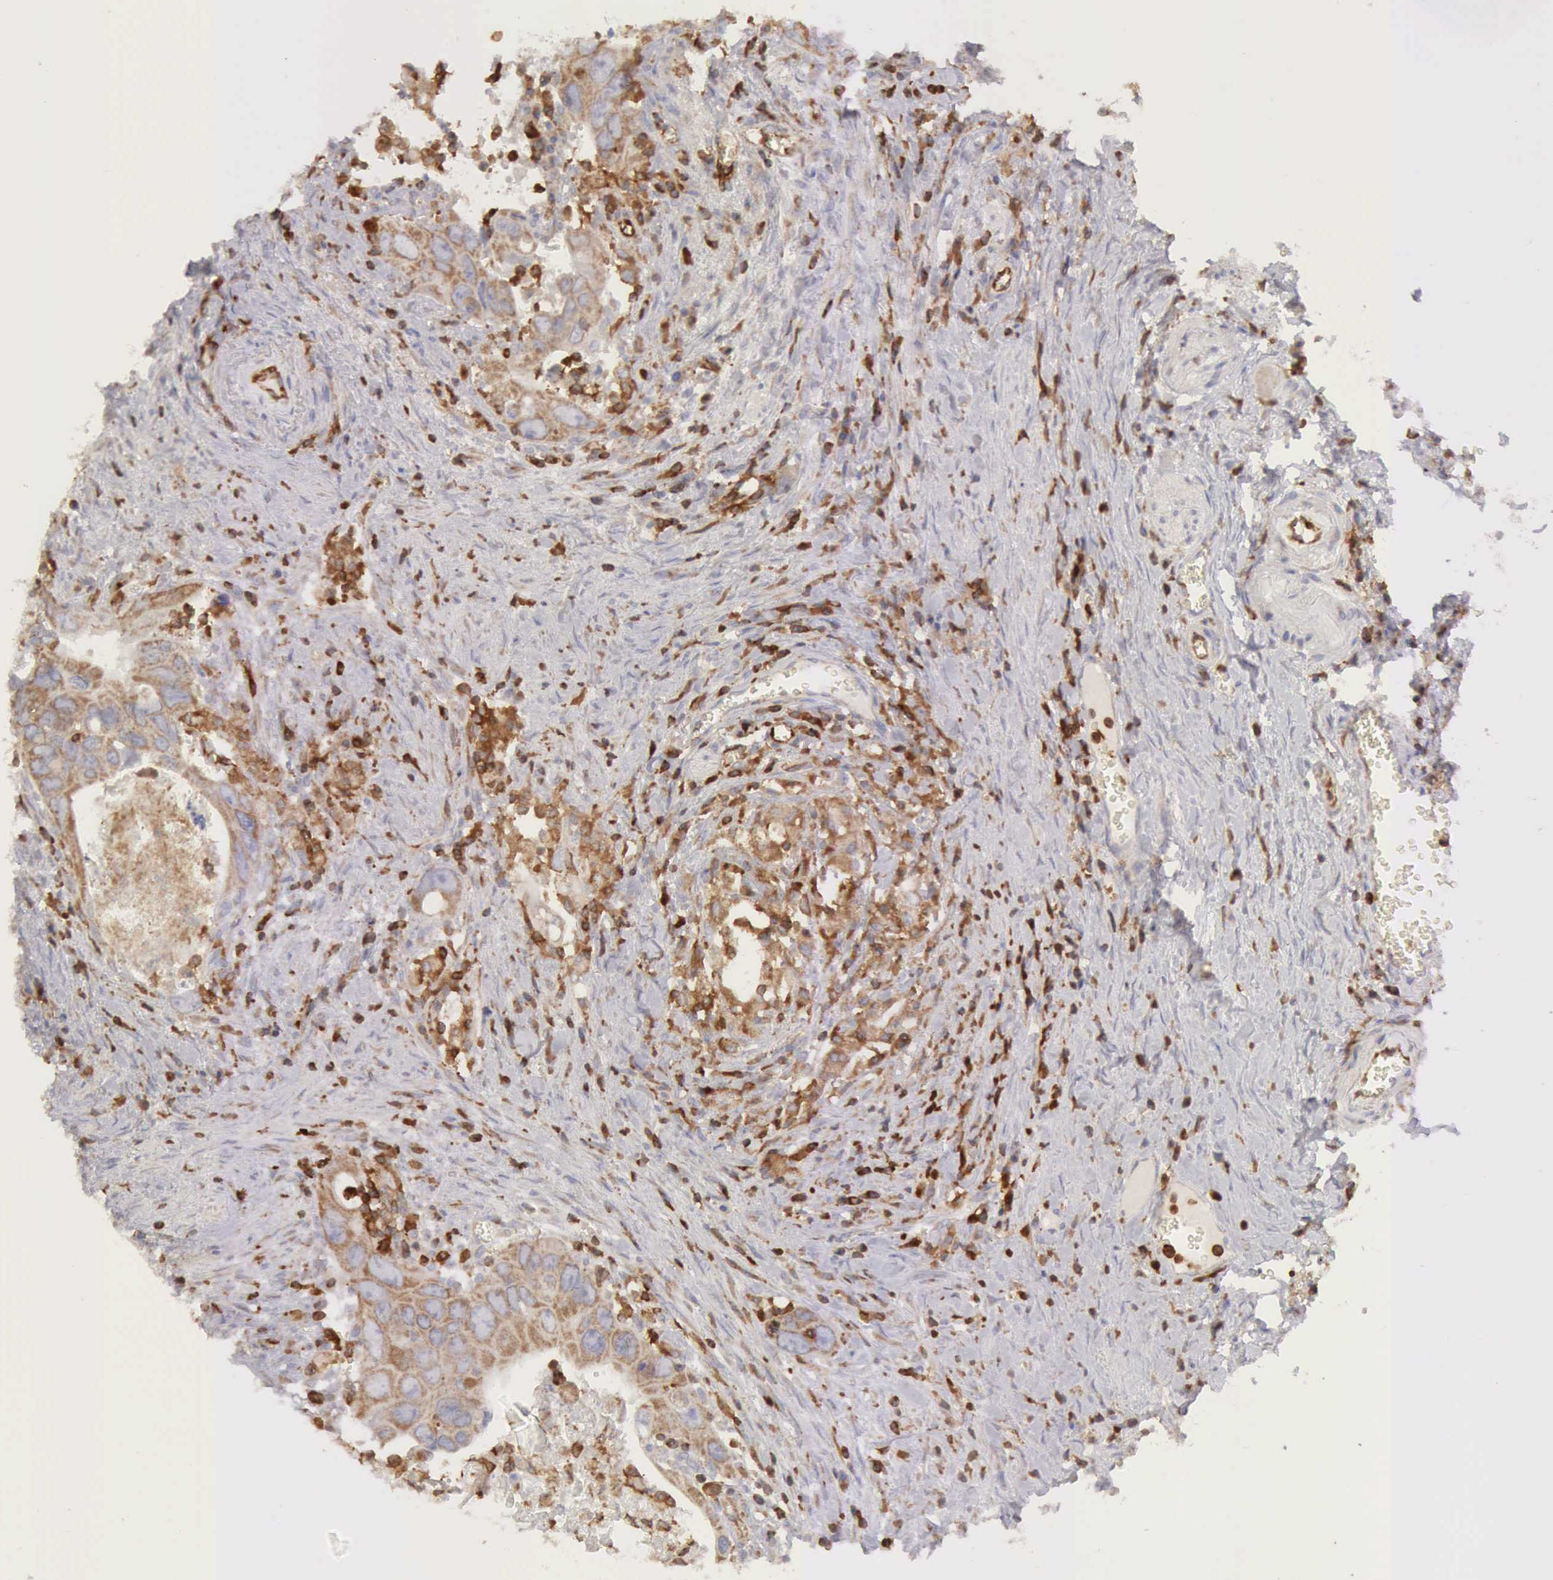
{"staining": {"intensity": "weak", "quantity": "25%-75%", "location": "cytoplasmic/membranous"}, "tissue": "colorectal cancer", "cell_type": "Tumor cells", "image_type": "cancer", "snomed": [{"axis": "morphology", "description": "Adenocarcinoma, NOS"}, {"axis": "topography", "description": "Rectum"}], "caption": "Immunohistochemical staining of adenocarcinoma (colorectal) reveals weak cytoplasmic/membranous protein staining in approximately 25%-75% of tumor cells.", "gene": "ARHGAP4", "patient": {"sex": "male", "age": 70}}